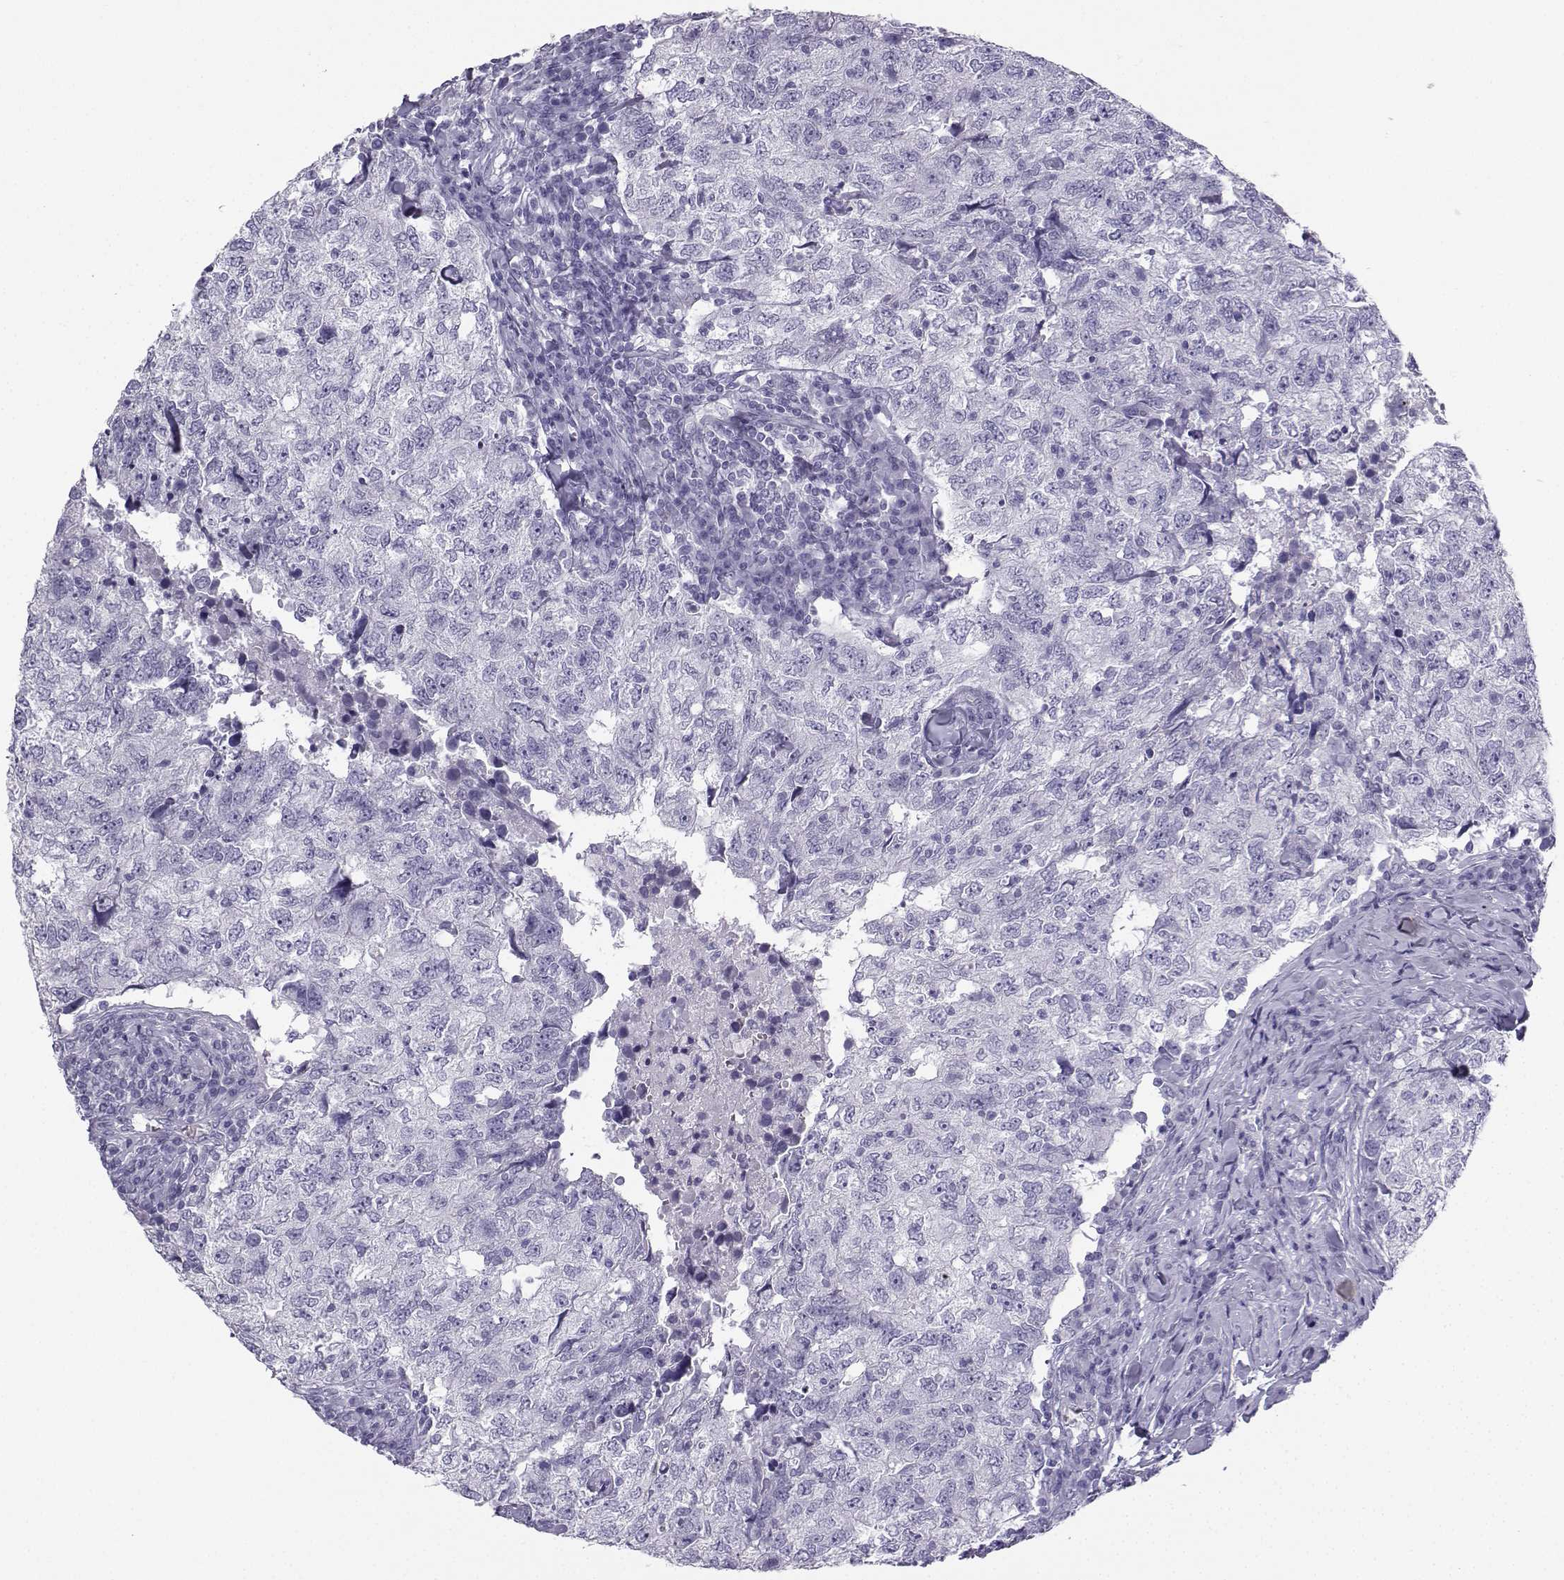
{"staining": {"intensity": "negative", "quantity": "none", "location": "none"}, "tissue": "breast cancer", "cell_type": "Tumor cells", "image_type": "cancer", "snomed": [{"axis": "morphology", "description": "Duct carcinoma"}, {"axis": "topography", "description": "Breast"}], "caption": "DAB (3,3'-diaminobenzidine) immunohistochemical staining of human invasive ductal carcinoma (breast) displays no significant positivity in tumor cells. (DAB immunohistochemistry visualized using brightfield microscopy, high magnification).", "gene": "NEFL", "patient": {"sex": "female", "age": 30}}